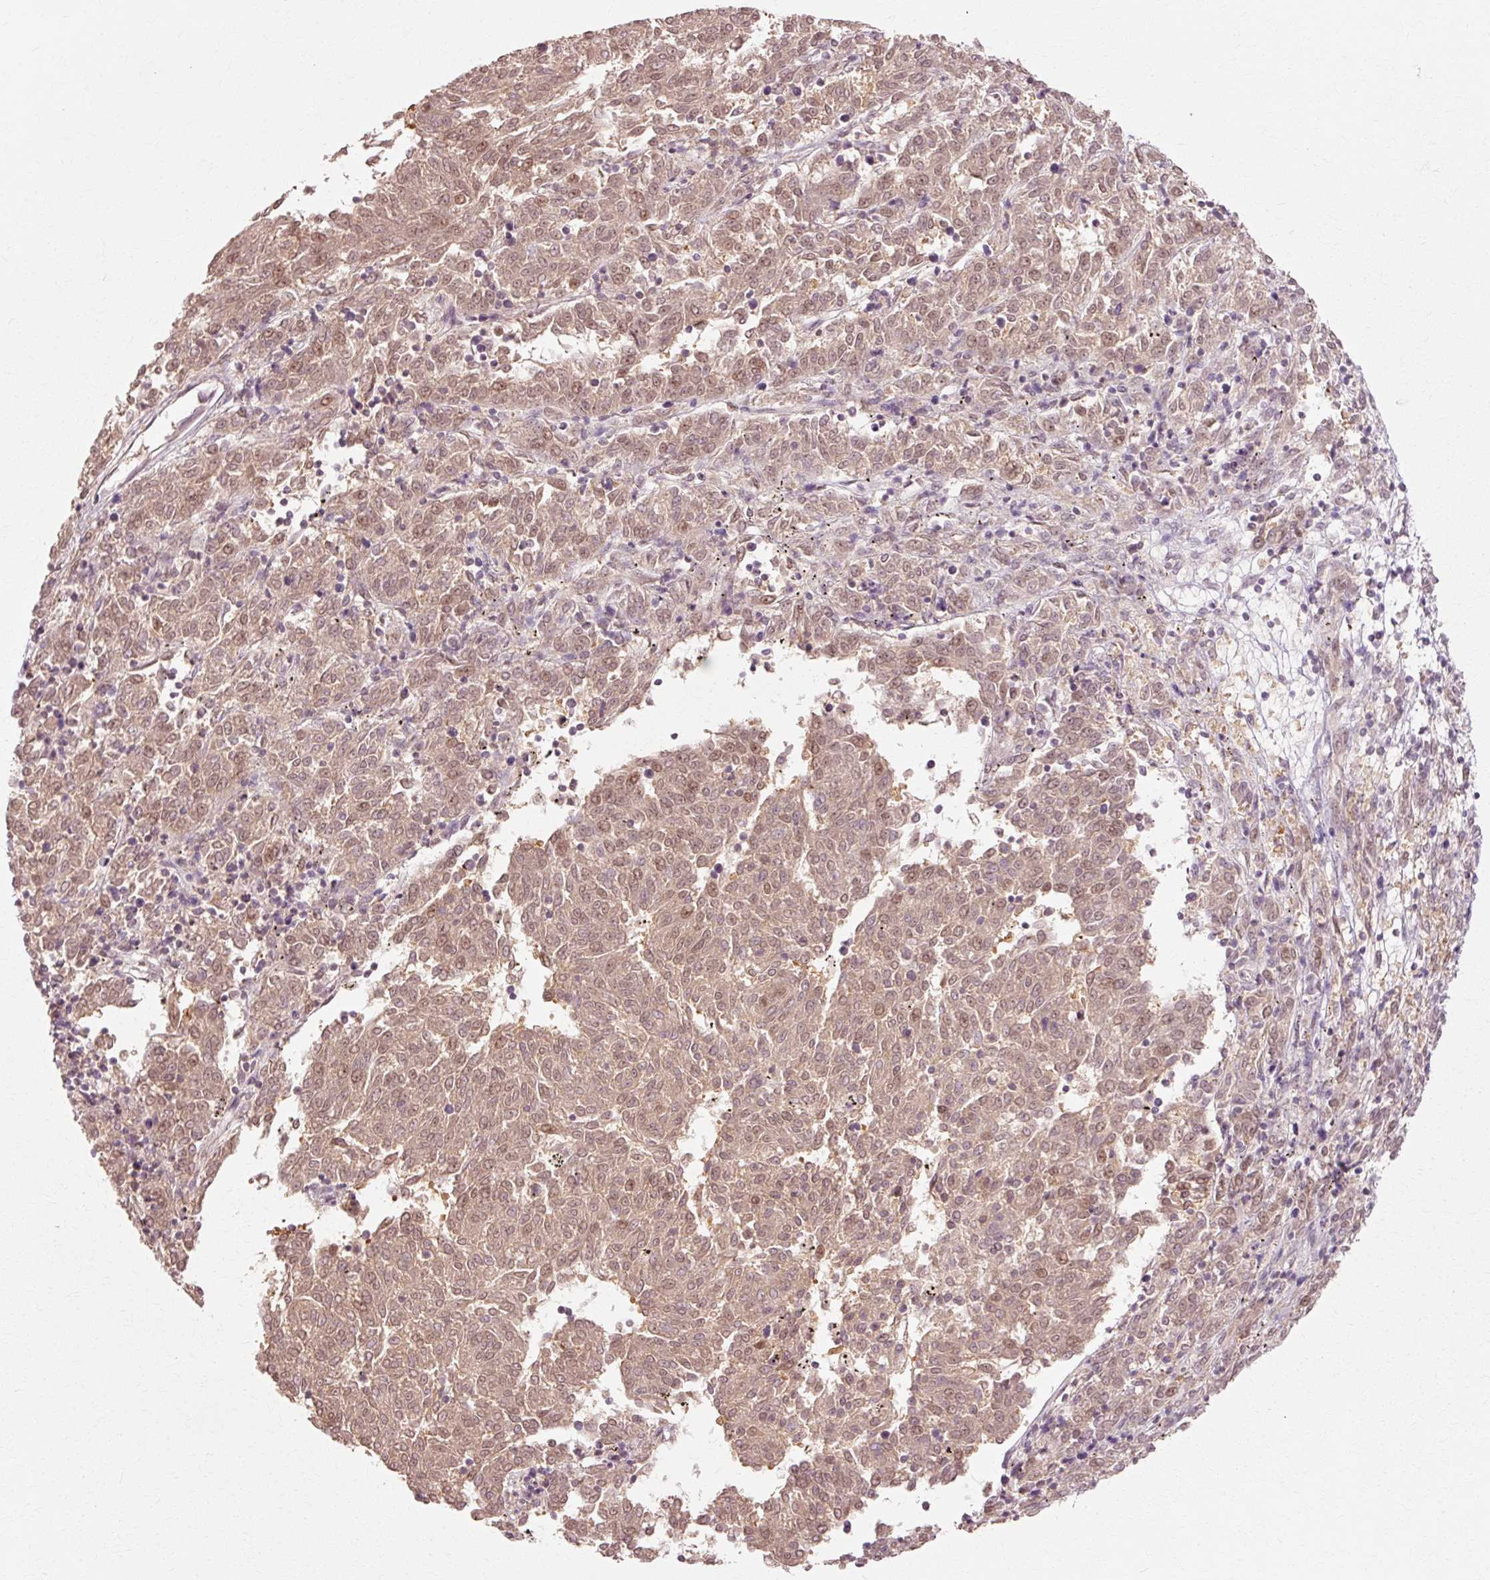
{"staining": {"intensity": "moderate", "quantity": ">75%", "location": "cytoplasmic/membranous,nuclear"}, "tissue": "melanoma", "cell_type": "Tumor cells", "image_type": "cancer", "snomed": [{"axis": "morphology", "description": "Malignant melanoma, NOS"}, {"axis": "topography", "description": "Skin"}], "caption": "The image demonstrates a brown stain indicating the presence of a protein in the cytoplasmic/membranous and nuclear of tumor cells in malignant melanoma. (Brightfield microscopy of DAB IHC at high magnification).", "gene": "RGPD5", "patient": {"sex": "female", "age": 72}}